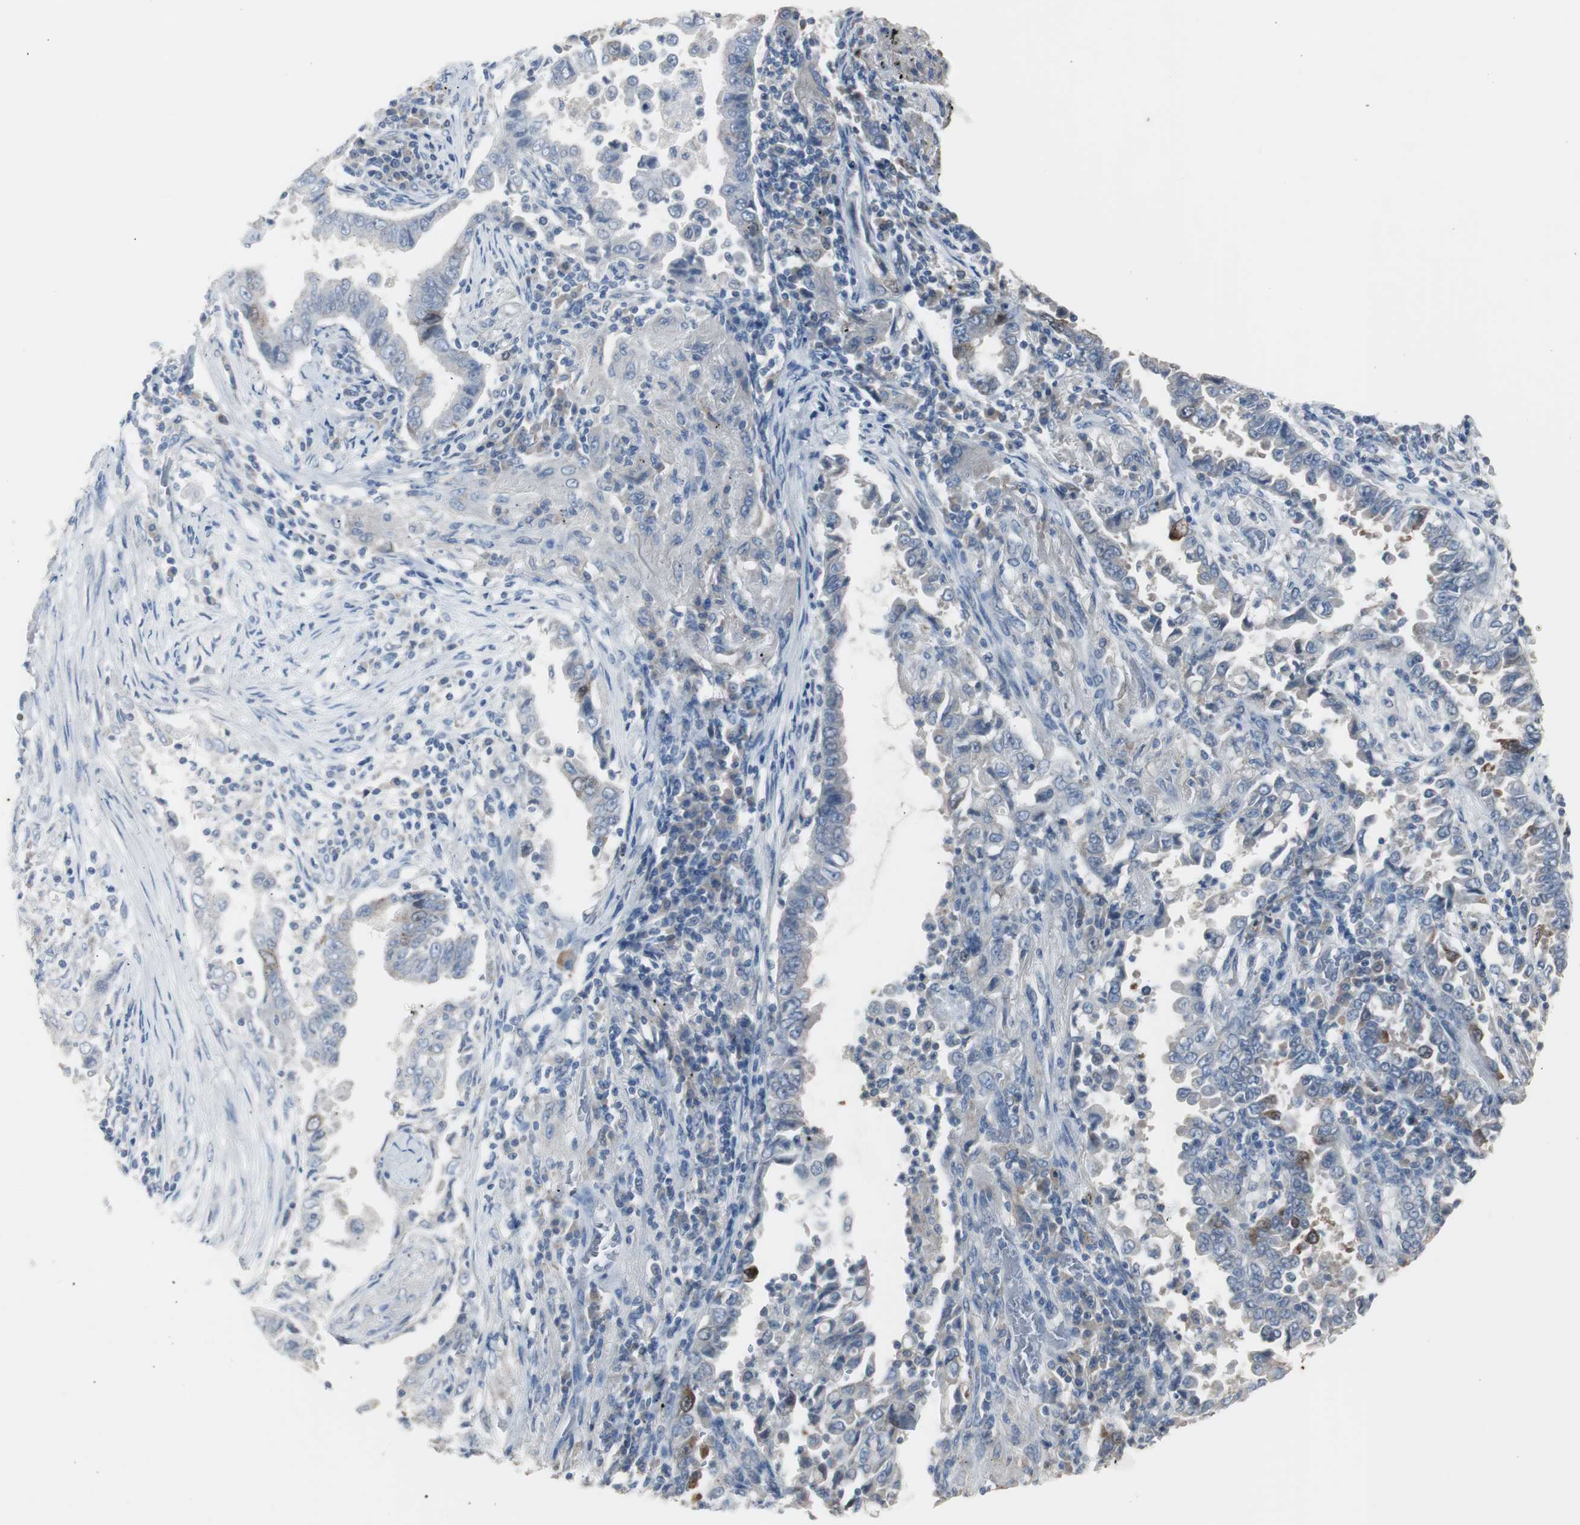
{"staining": {"intensity": "weak", "quantity": "<25%", "location": "cytoplasmic/membranous"}, "tissue": "lung cancer", "cell_type": "Tumor cells", "image_type": "cancer", "snomed": [{"axis": "morphology", "description": "Normal tissue, NOS"}, {"axis": "morphology", "description": "Inflammation, NOS"}, {"axis": "morphology", "description": "Adenocarcinoma, NOS"}, {"axis": "topography", "description": "Lung"}], "caption": "This image is of lung cancer (adenocarcinoma) stained with IHC to label a protein in brown with the nuclei are counter-stained blue. There is no staining in tumor cells.", "gene": "TK1", "patient": {"sex": "female", "age": 64}}